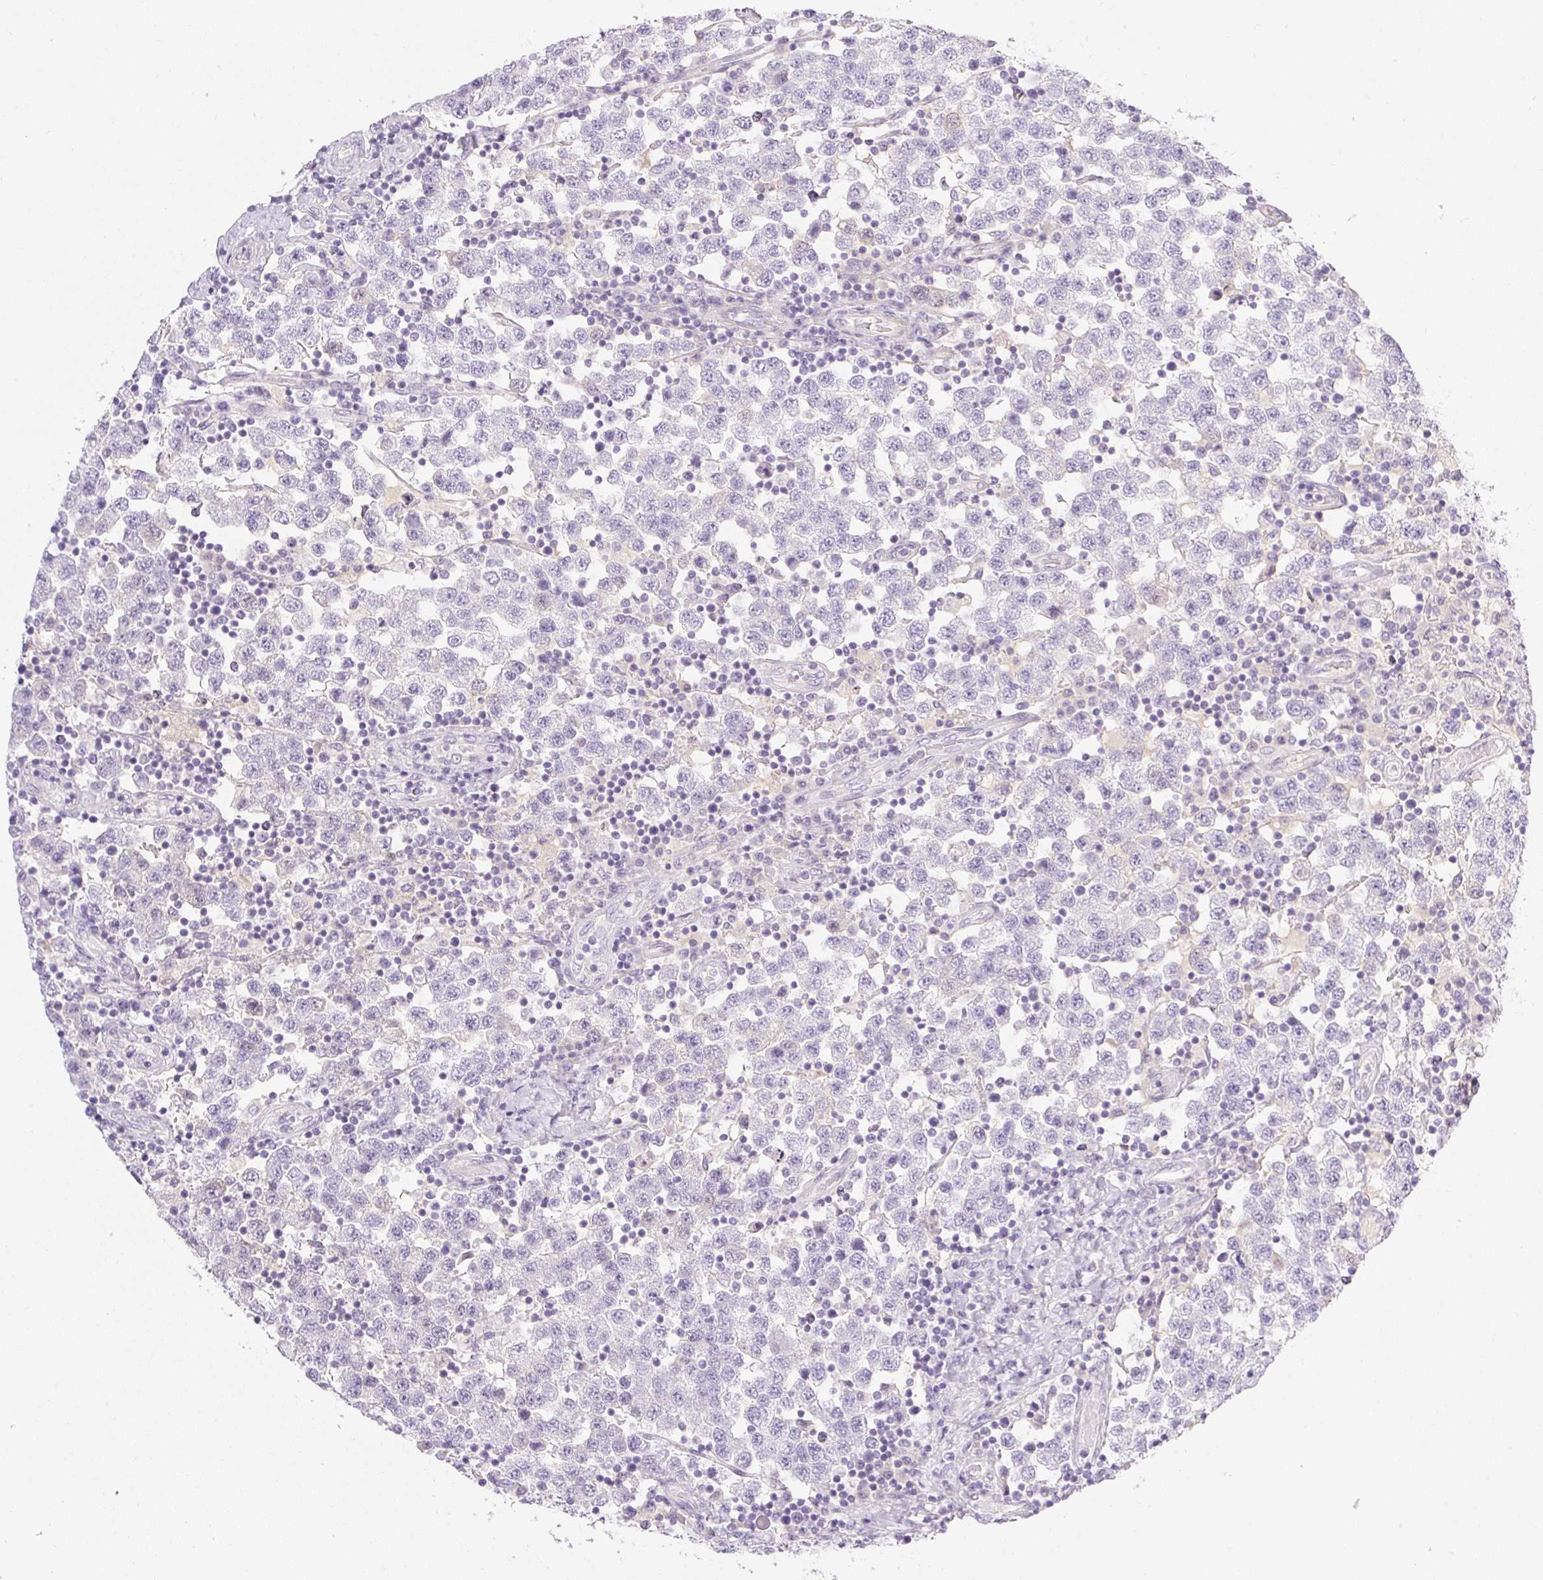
{"staining": {"intensity": "negative", "quantity": "none", "location": "none"}, "tissue": "testis cancer", "cell_type": "Tumor cells", "image_type": "cancer", "snomed": [{"axis": "morphology", "description": "Seminoma, NOS"}, {"axis": "topography", "description": "Testis"}], "caption": "Tumor cells are negative for brown protein staining in testis cancer (seminoma).", "gene": "MIA2", "patient": {"sex": "male", "age": 34}}